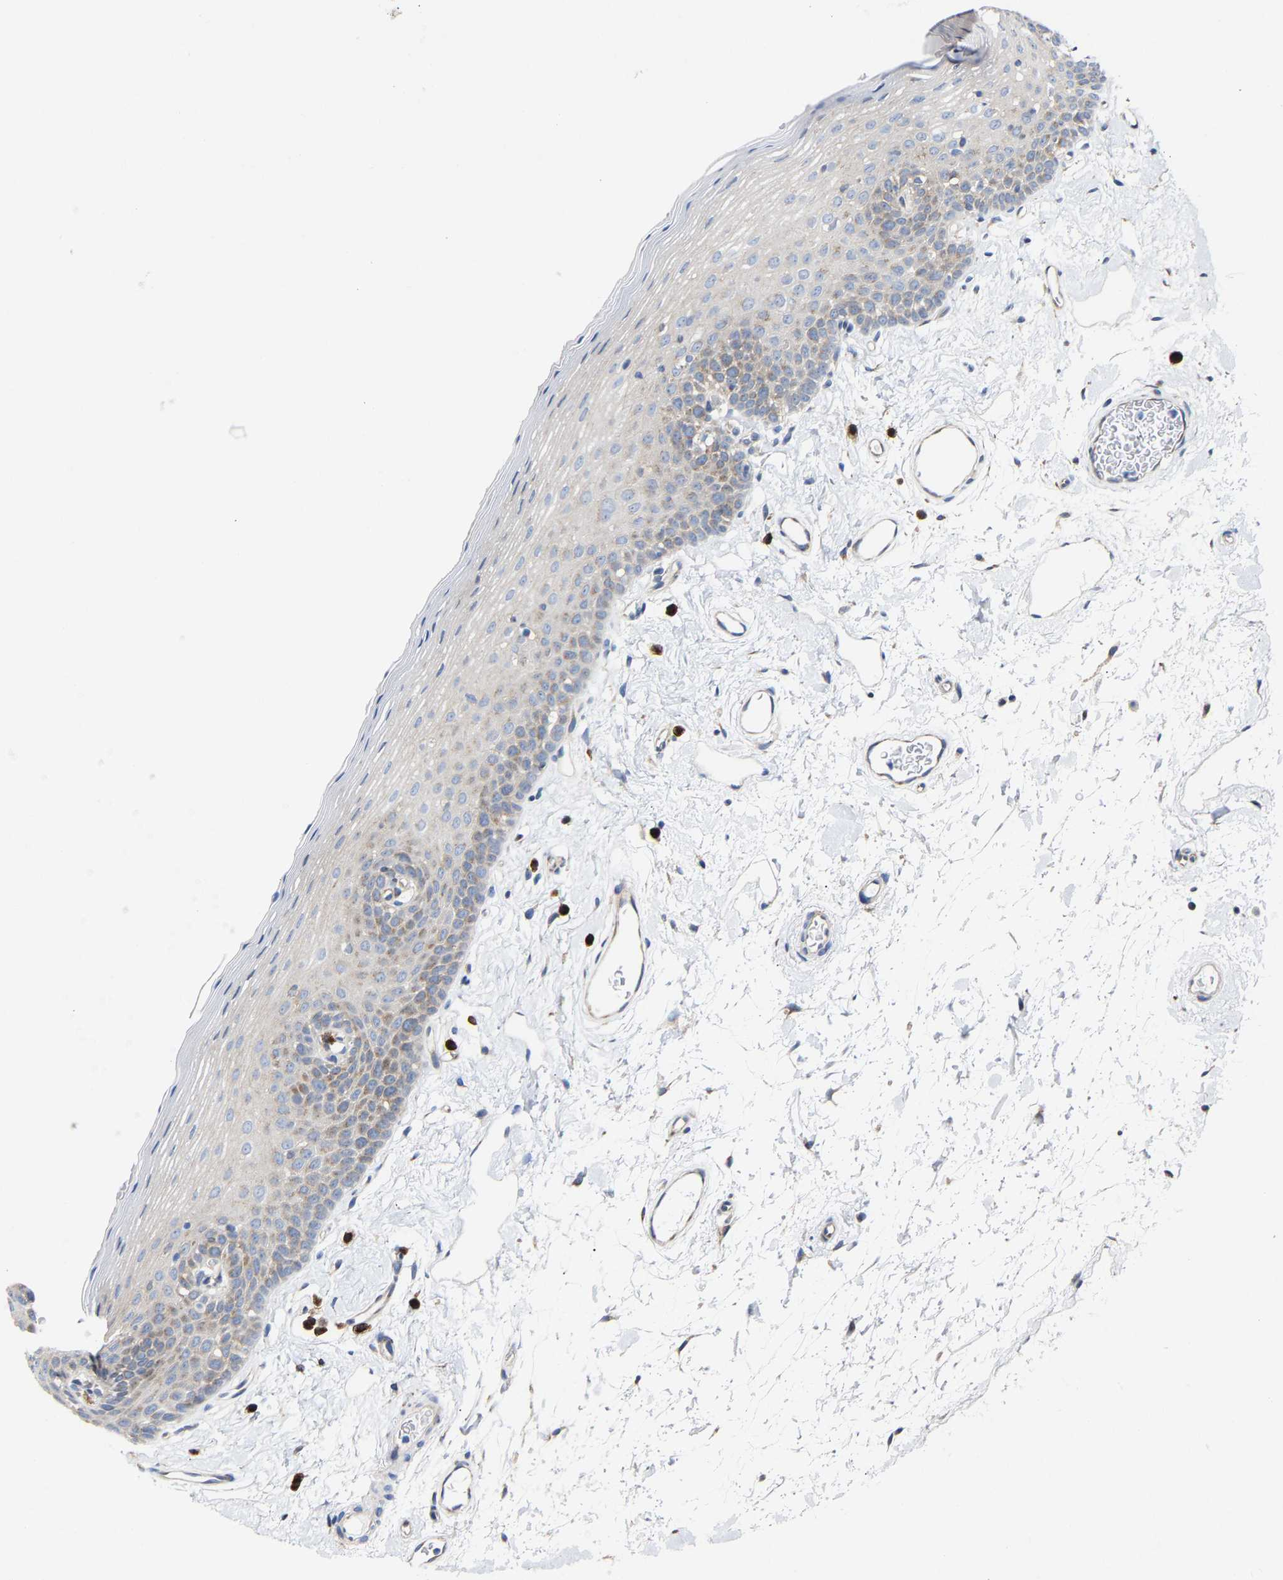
{"staining": {"intensity": "weak", "quantity": "25%-75%", "location": "cytoplasmic/membranous"}, "tissue": "oral mucosa", "cell_type": "Squamous epithelial cells", "image_type": "normal", "snomed": [{"axis": "morphology", "description": "Normal tissue, NOS"}, {"axis": "topography", "description": "Oral tissue"}], "caption": "DAB (3,3'-diaminobenzidine) immunohistochemical staining of benign oral mucosa reveals weak cytoplasmic/membranous protein positivity in about 25%-75% of squamous epithelial cells. The protein of interest is shown in brown color, while the nuclei are stained blue.", "gene": "PPP1R15A", "patient": {"sex": "male", "age": 66}}